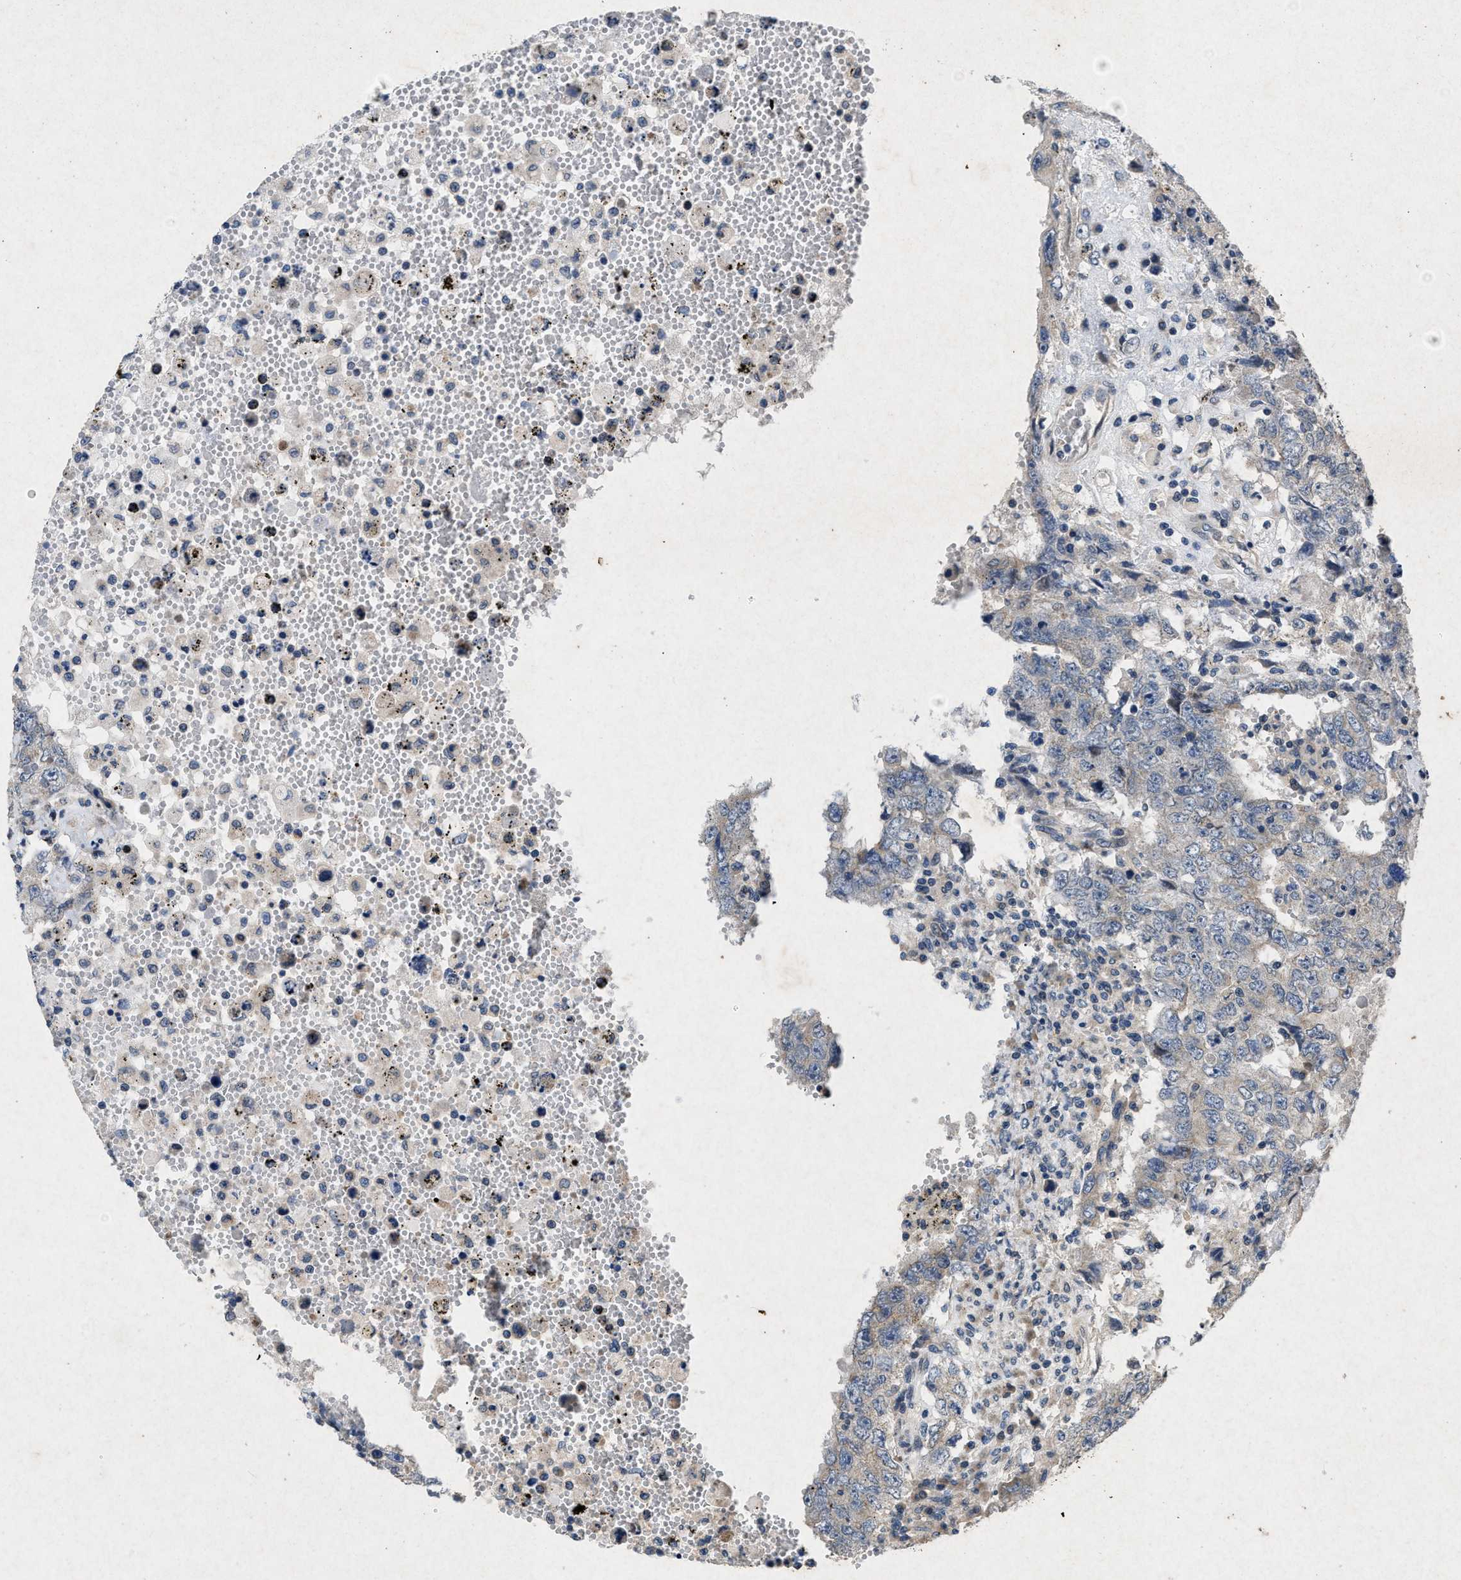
{"staining": {"intensity": "negative", "quantity": "none", "location": "none"}, "tissue": "testis cancer", "cell_type": "Tumor cells", "image_type": "cancer", "snomed": [{"axis": "morphology", "description": "Carcinoma, Embryonal, NOS"}, {"axis": "topography", "description": "Testis"}], "caption": "DAB (3,3'-diaminobenzidine) immunohistochemical staining of human testis embryonal carcinoma exhibits no significant positivity in tumor cells.", "gene": "PRKG2", "patient": {"sex": "male", "age": 26}}